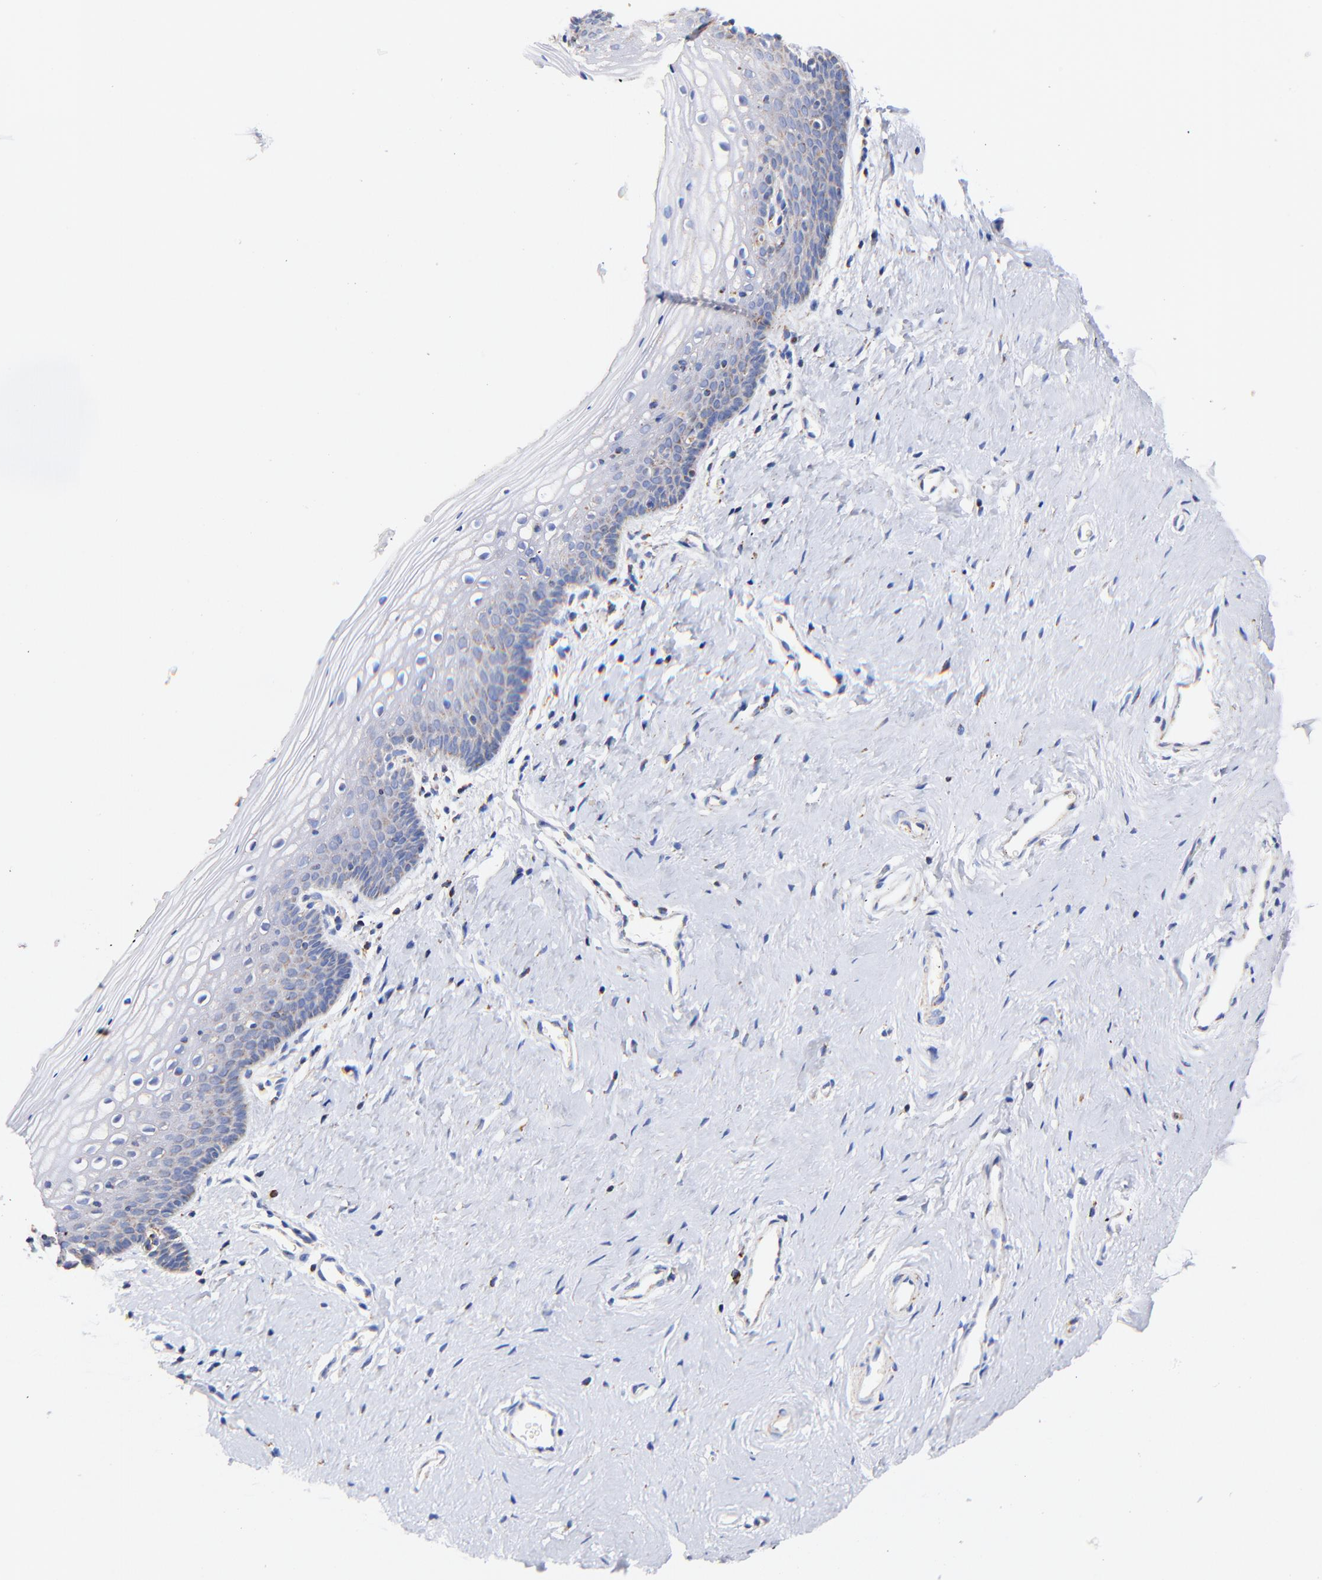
{"staining": {"intensity": "moderate", "quantity": "<25%", "location": "cytoplasmic/membranous"}, "tissue": "vagina", "cell_type": "Squamous epithelial cells", "image_type": "normal", "snomed": [{"axis": "morphology", "description": "Normal tissue, NOS"}, {"axis": "topography", "description": "Vagina"}], "caption": "Immunohistochemical staining of benign human vagina exhibits <25% levels of moderate cytoplasmic/membranous protein positivity in approximately <25% of squamous epithelial cells.", "gene": "ATP5F1D", "patient": {"sex": "female", "age": 46}}